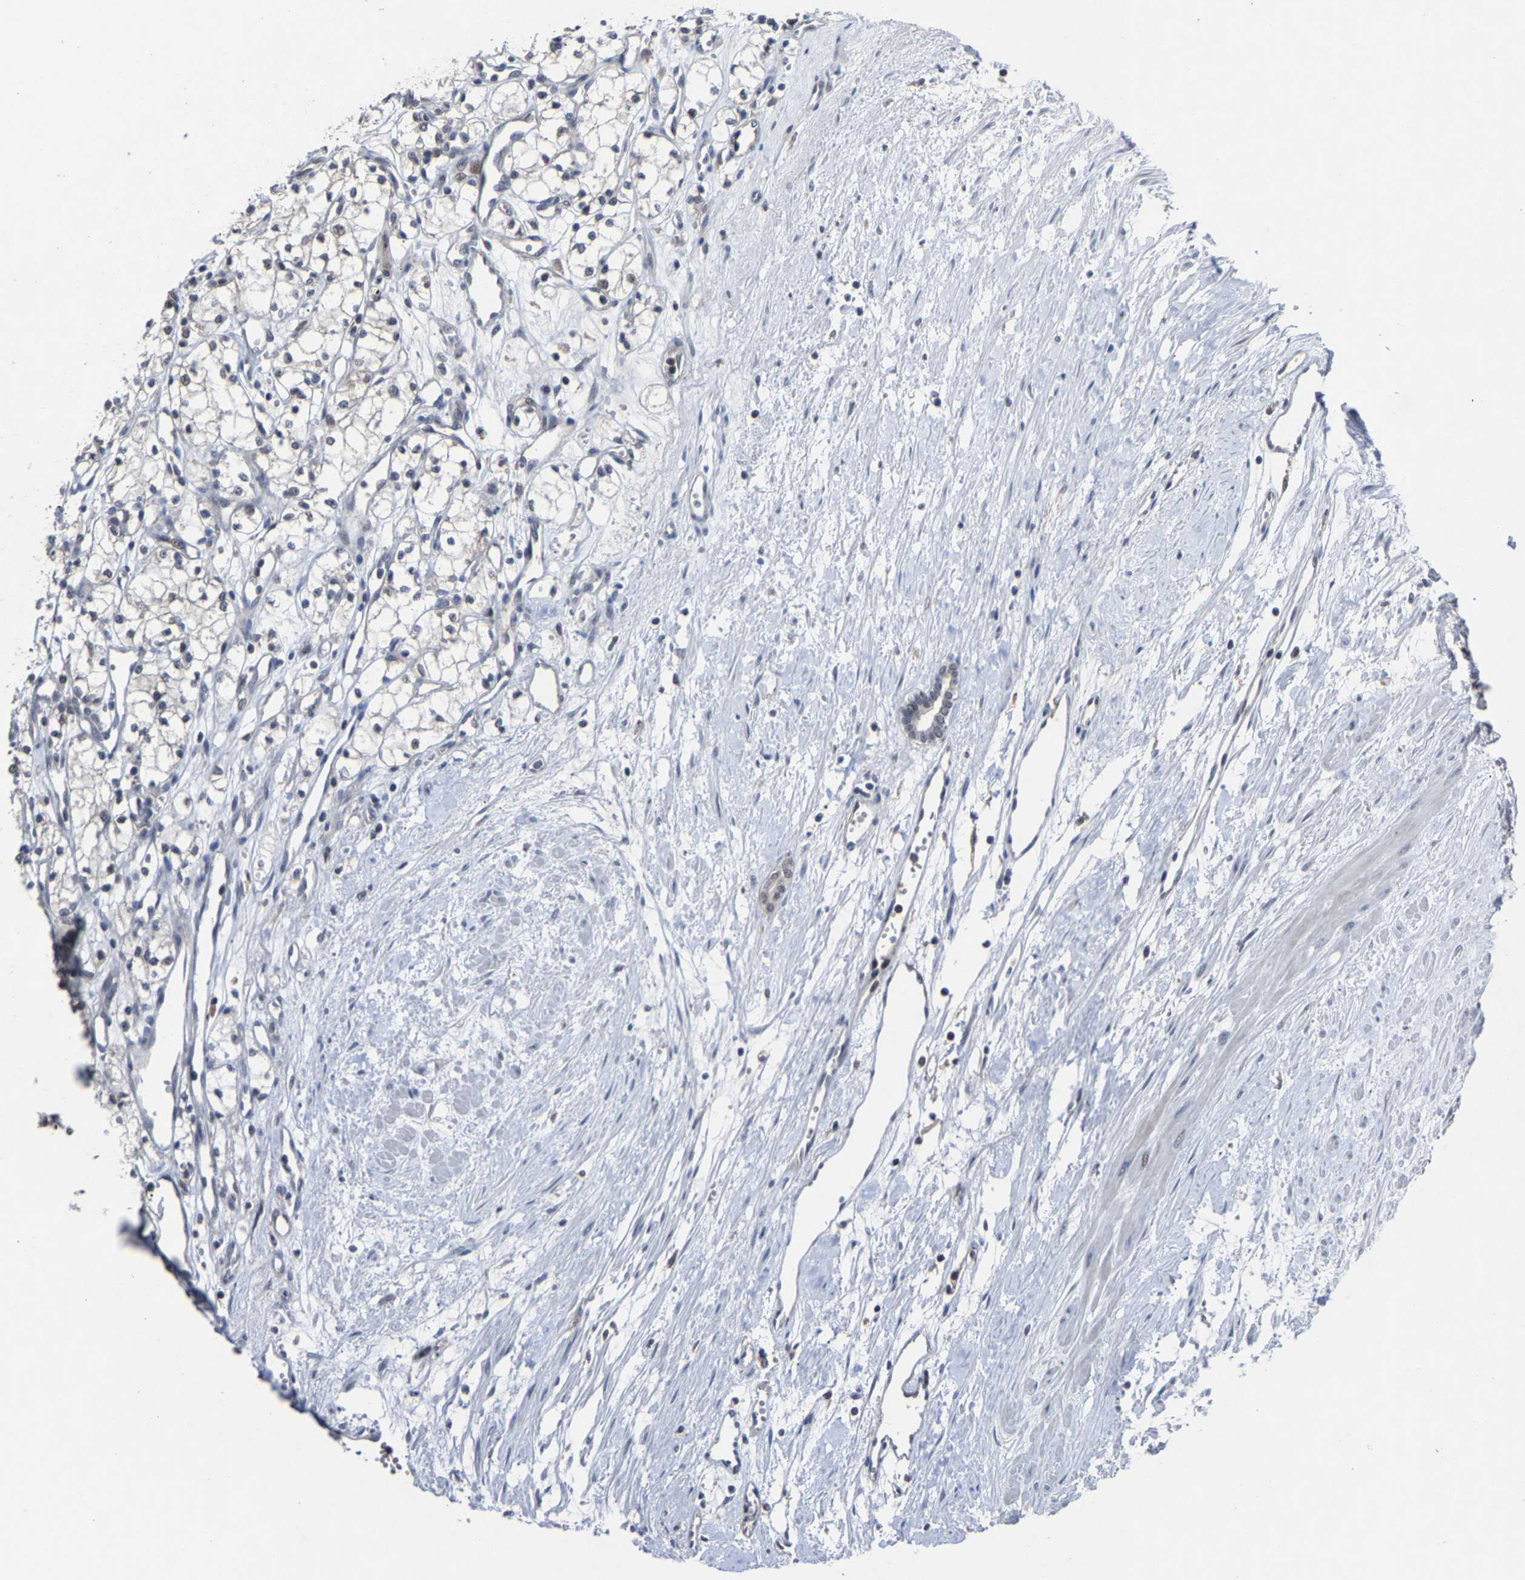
{"staining": {"intensity": "negative", "quantity": "none", "location": "none"}, "tissue": "renal cancer", "cell_type": "Tumor cells", "image_type": "cancer", "snomed": [{"axis": "morphology", "description": "Adenocarcinoma, NOS"}, {"axis": "topography", "description": "Kidney"}], "caption": "Immunohistochemistry (IHC) of renal cancer (adenocarcinoma) demonstrates no expression in tumor cells.", "gene": "LSM8", "patient": {"sex": "male", "age": 59}}